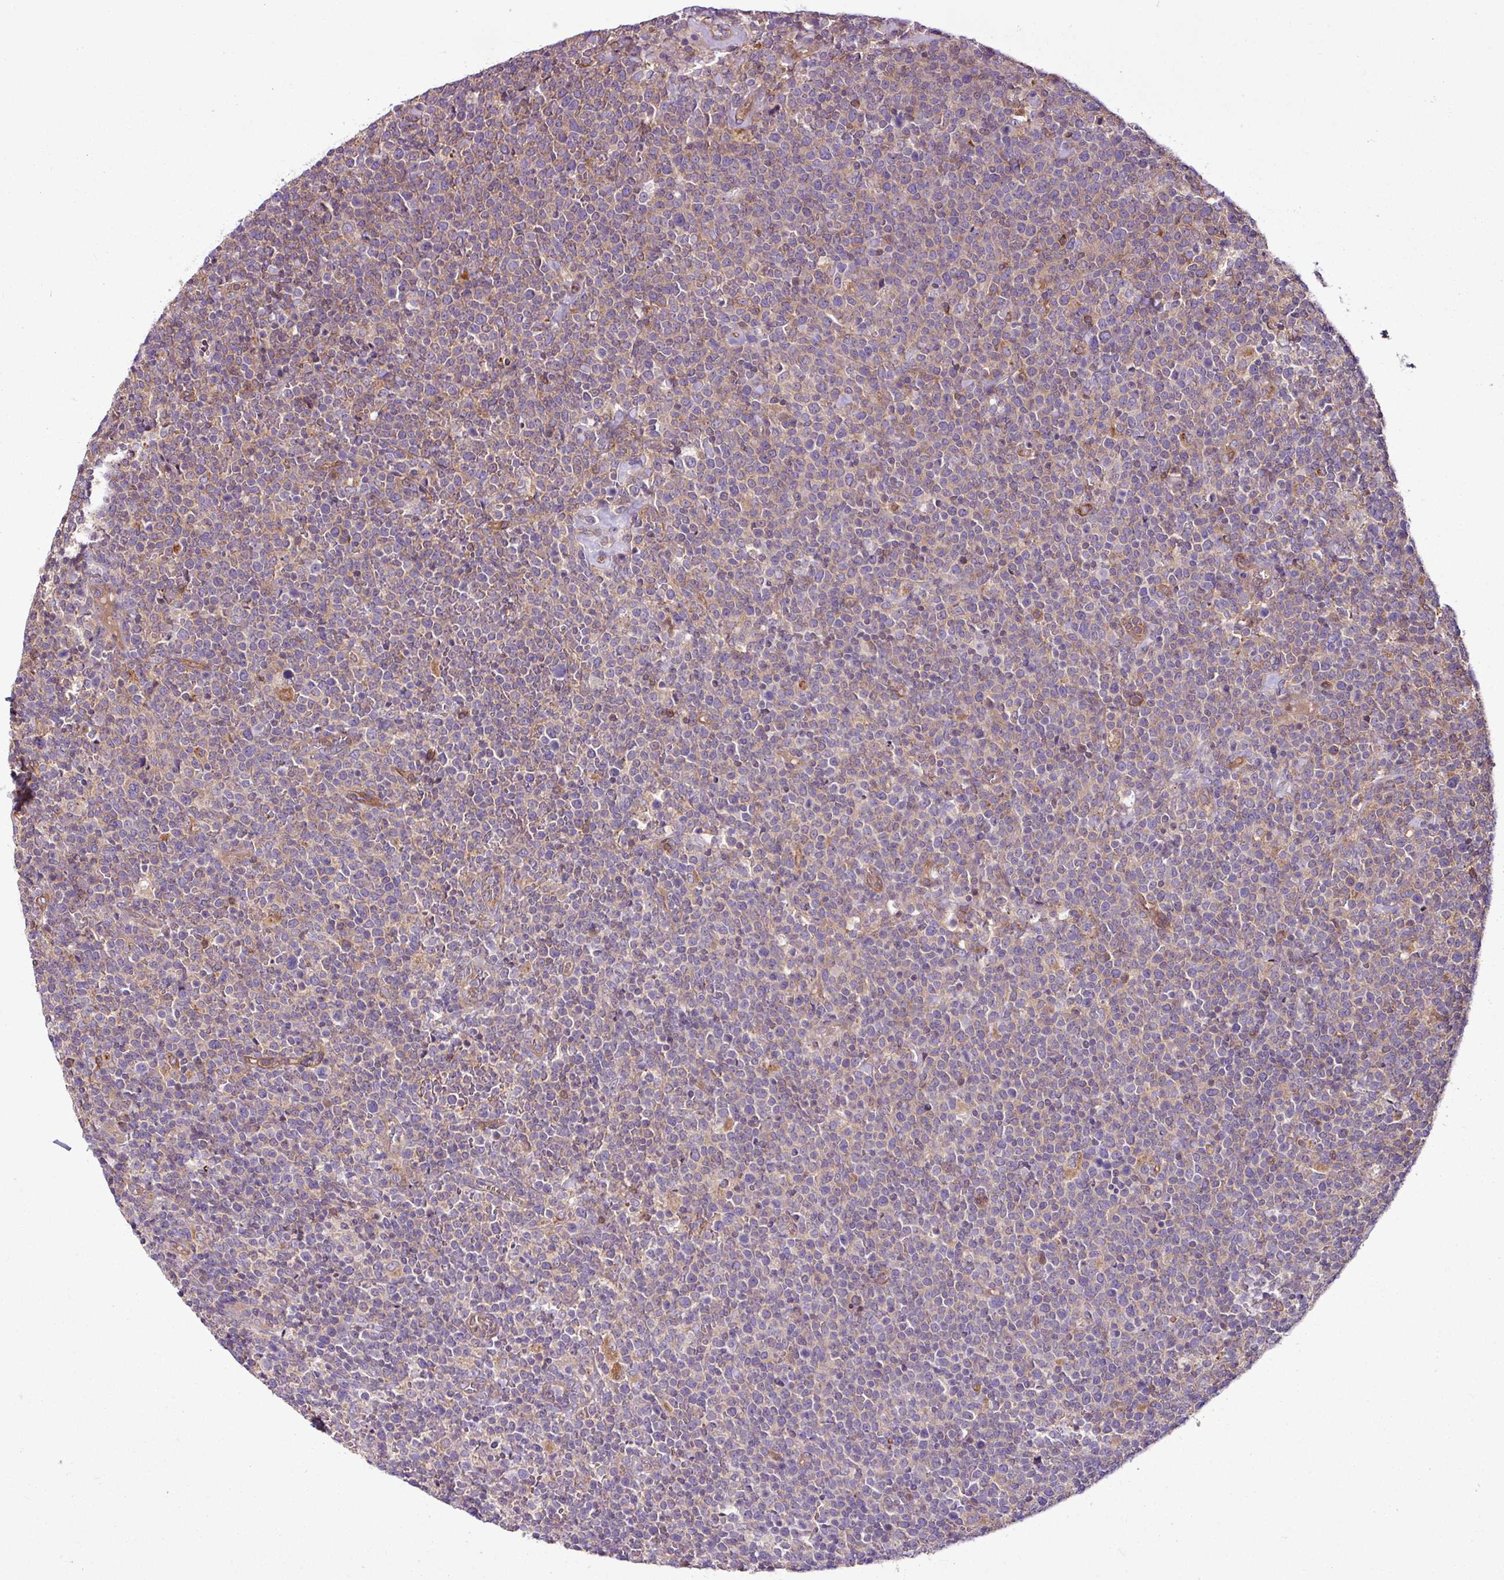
{"staining": {"intensity": "negative", "quantity": "none", "location": "none"}, "tissue": "lymphoma", "cell_type": "Tumor cells", "image_type": "cancer", "snomed": [{"axis": "morphology", "description": "Malignant lymphoma, non-Hodgkin's type, High grade"}, {"axis": "topography", "description": "Lymph node"}], "caption": "DAB (3,3'-diaminobenzidine) immunohistochemical staining of malignant lymphoma, non-Hodgkin's type (high-grade) reveals no significant expression in tumor cells.", "gene": "ZNF106", "patient": {"sex": "male", "age": 61}}